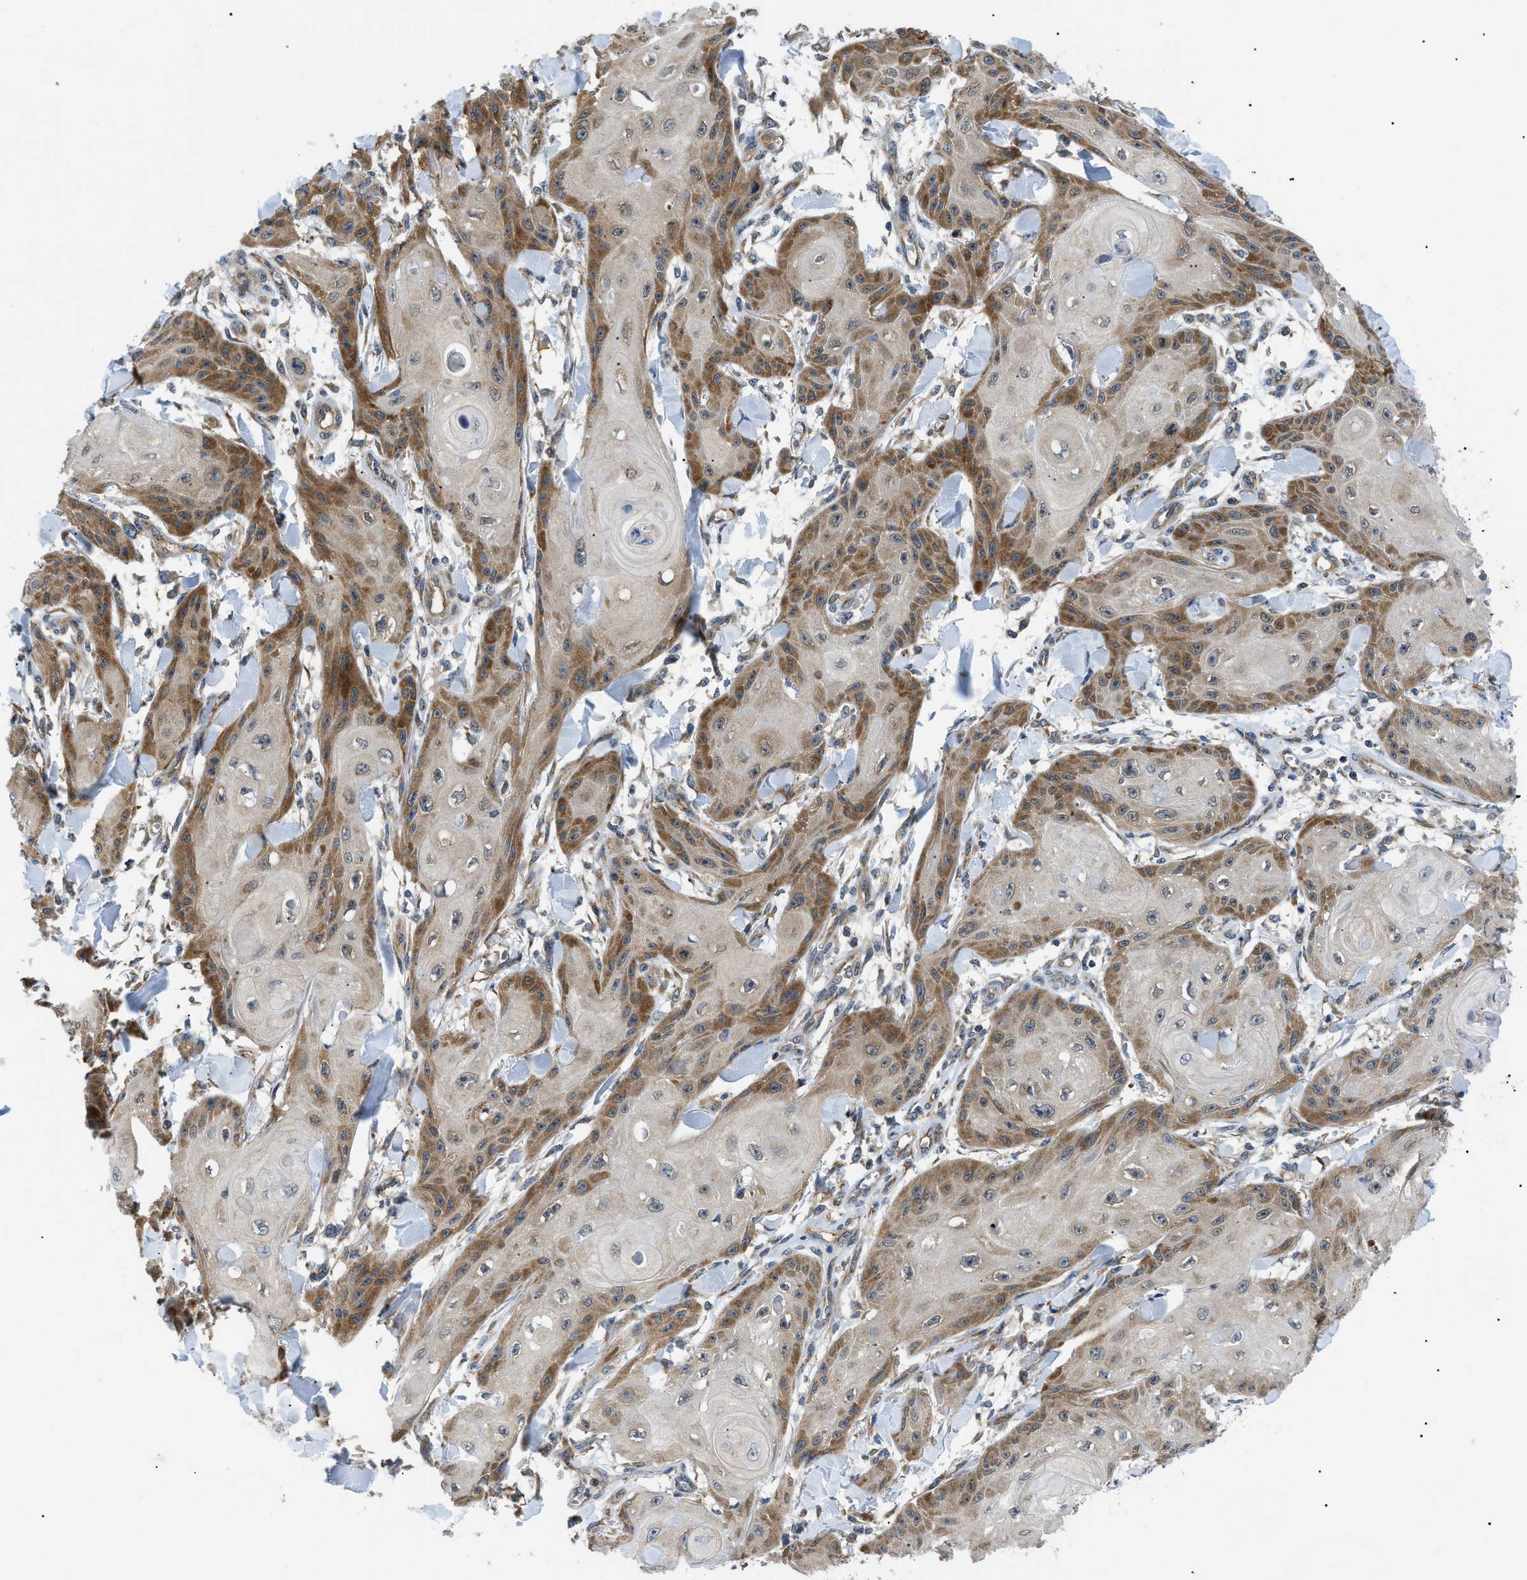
{"staining": {"intensity": "moderate", "quantity": "25%-75%", "location": "cytoplasmic/membranous"}, "tissue": "skin cancer", "cell_type": "Tumor cells", "image_type": "cancer", "snomed": [{"axis": "morphology", "description": "Squamous cell carcinoma, NOS"}, {"axis": "topography", "description": "Skin"}], "caption": "A brown stain highlights moderate cytoplasmic/membranous expression of a protein in skin cancer tumor cells. (Brightfield microscopy of DAB IHC at high magnification).", "gene": "SRPK1", "patient": {"sex": "male", "age": 74}}